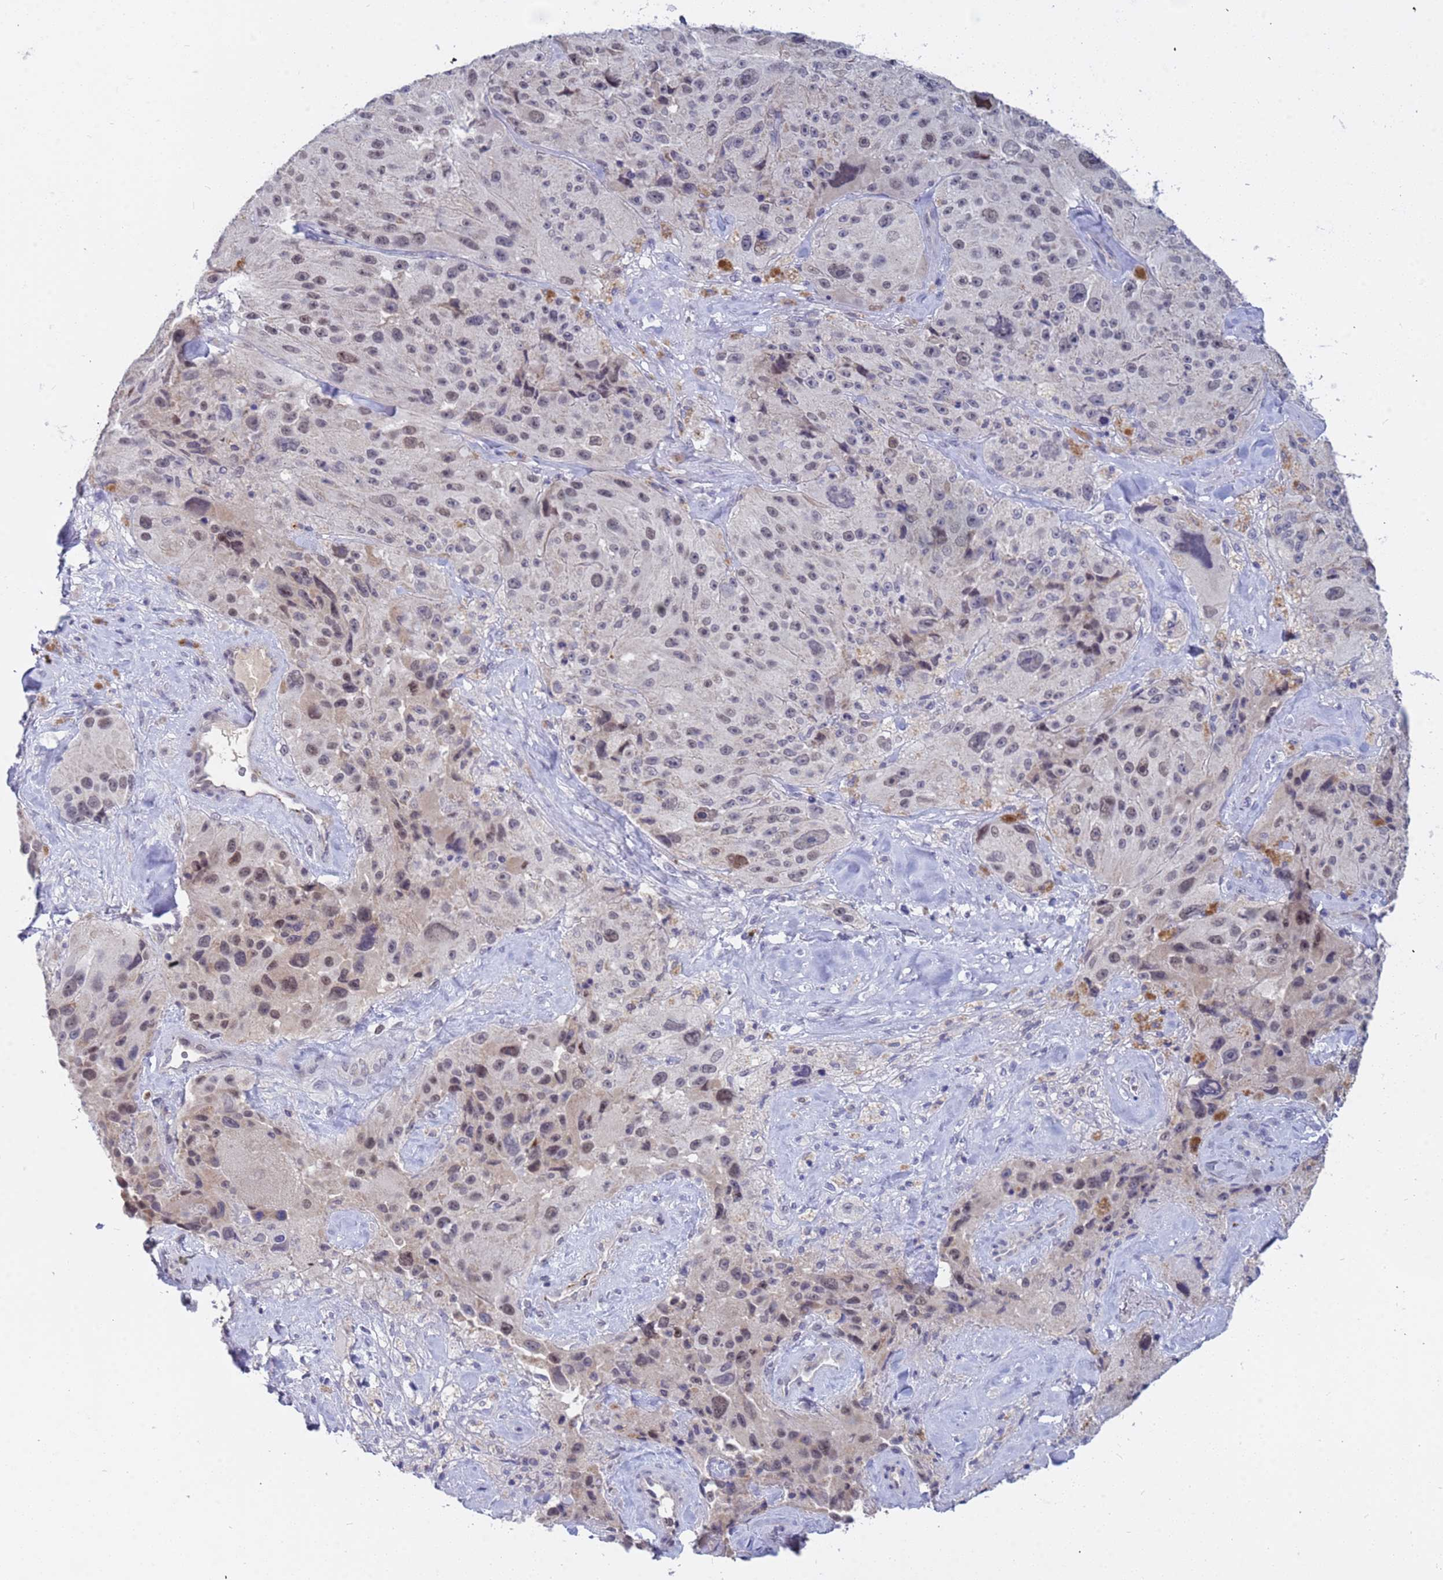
{"staining": {"intensity": "weak", "quantity": "25%-75%", "location": "nuclear"}, "tissue": "melanoma", "cell_type": "Tumor cells", "image_type": "cancer", "snomed": [{"axis": "morphology", "description": "Malignant melanoma, Metastatic site"}, {"axis": "topography", "description": "Lymph node"}], "caption": "Melanoma stained with a protein marker demonstrates weak staining in tumor cells.", "gene": "CXorf65", "patient": {"sex": "male", "age": 62}}